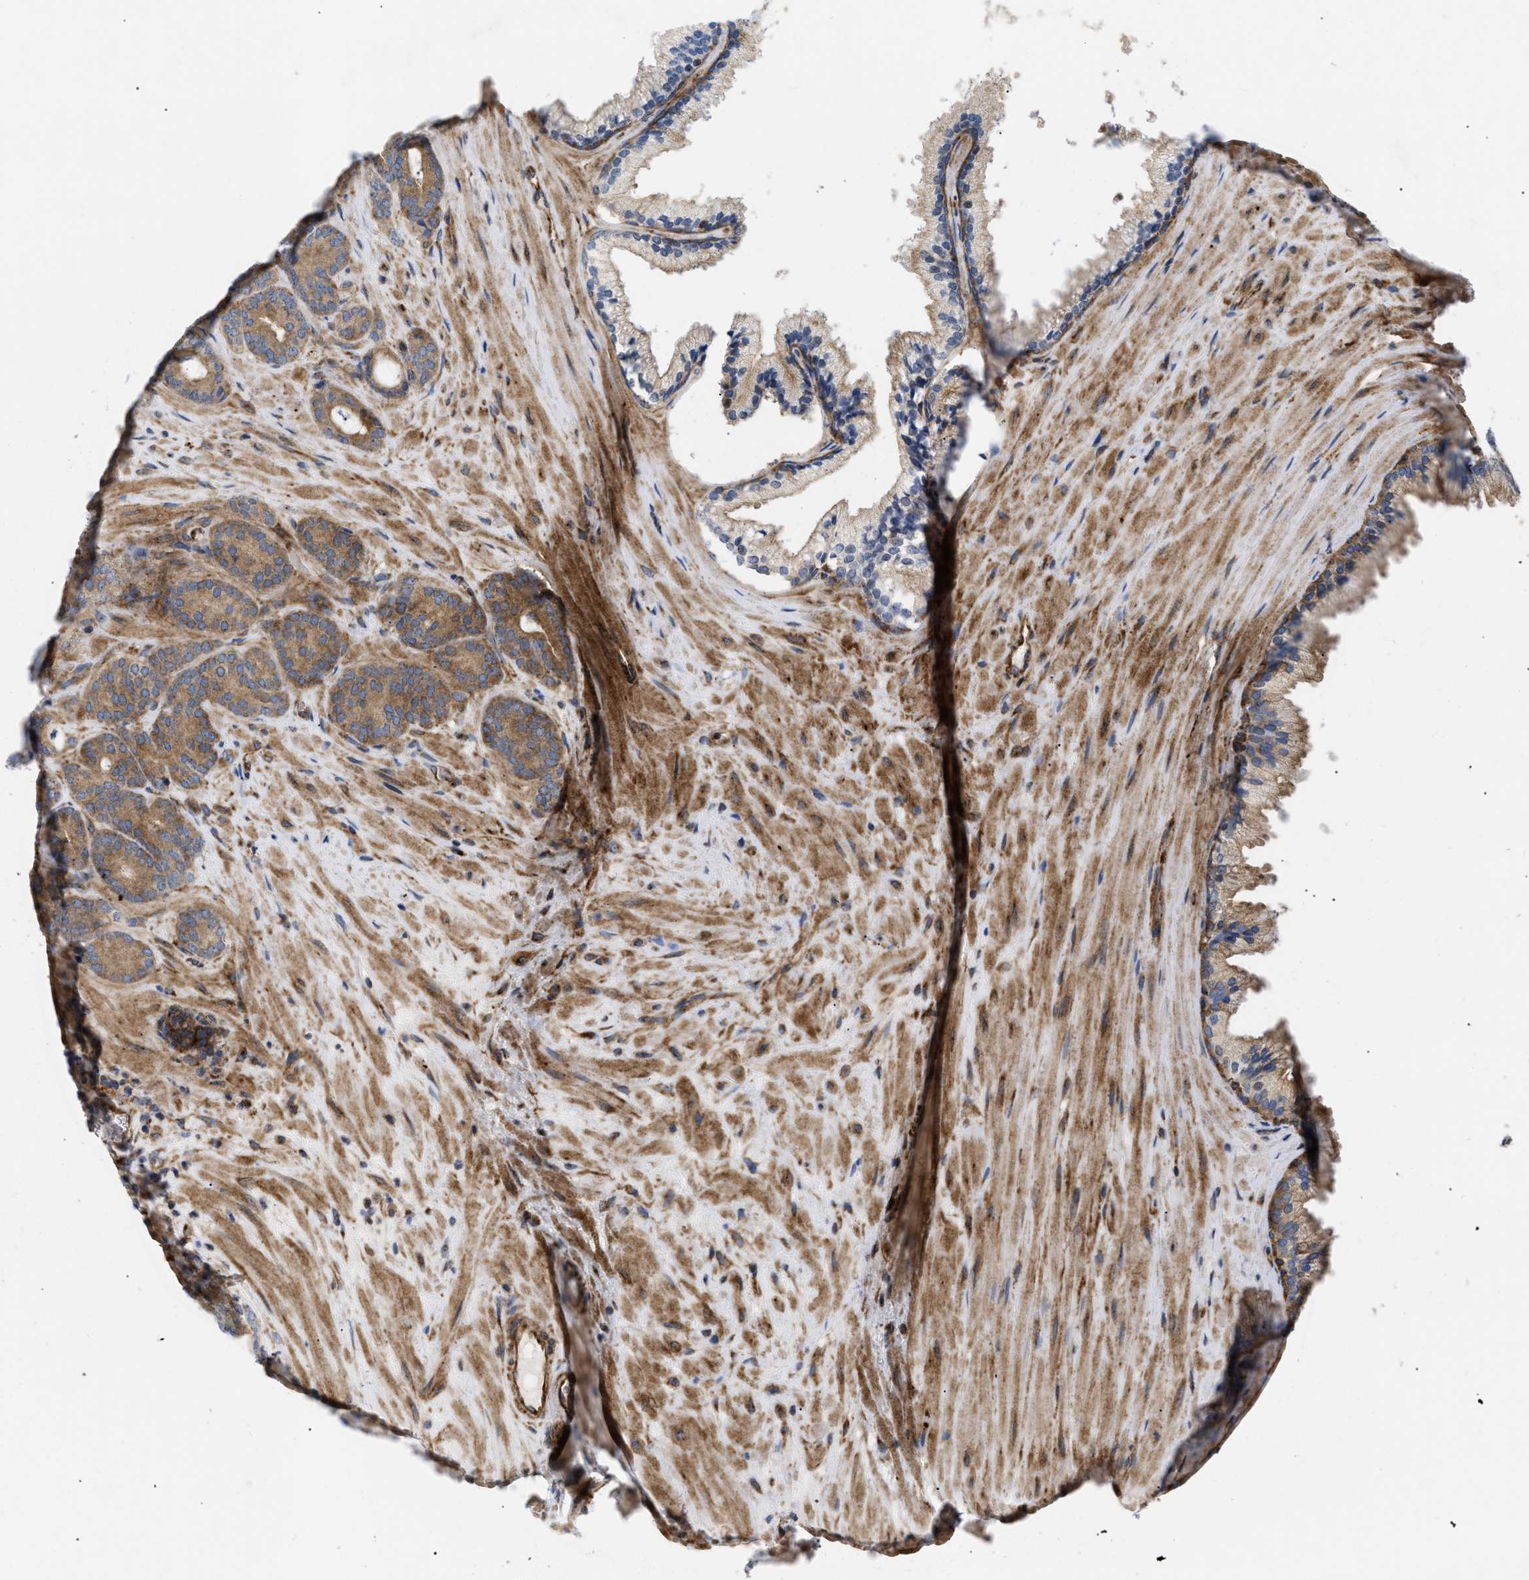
{"staining": {"intensity": "moderate", "quantity": ">75%", "location": "cytoplasmic/membranous"}, "tissue": "prostate cancer", "cell_type": "Tumor cells", "image_type": "cancer", "snomed": [{"axis": "morphology", "description": "Adenocarcinoma, Low grade"}, {"axis": "topography", "description": "Prostate"}], "caption": "Prostate low-grade adenocarcinoma stained with a brown dye reveals moderate cytoplasmic/membranous positive expression in approximately >75% of tumor cells.", "gene": "DCTN4", "patient": {"sex": "male", "age": 63}}